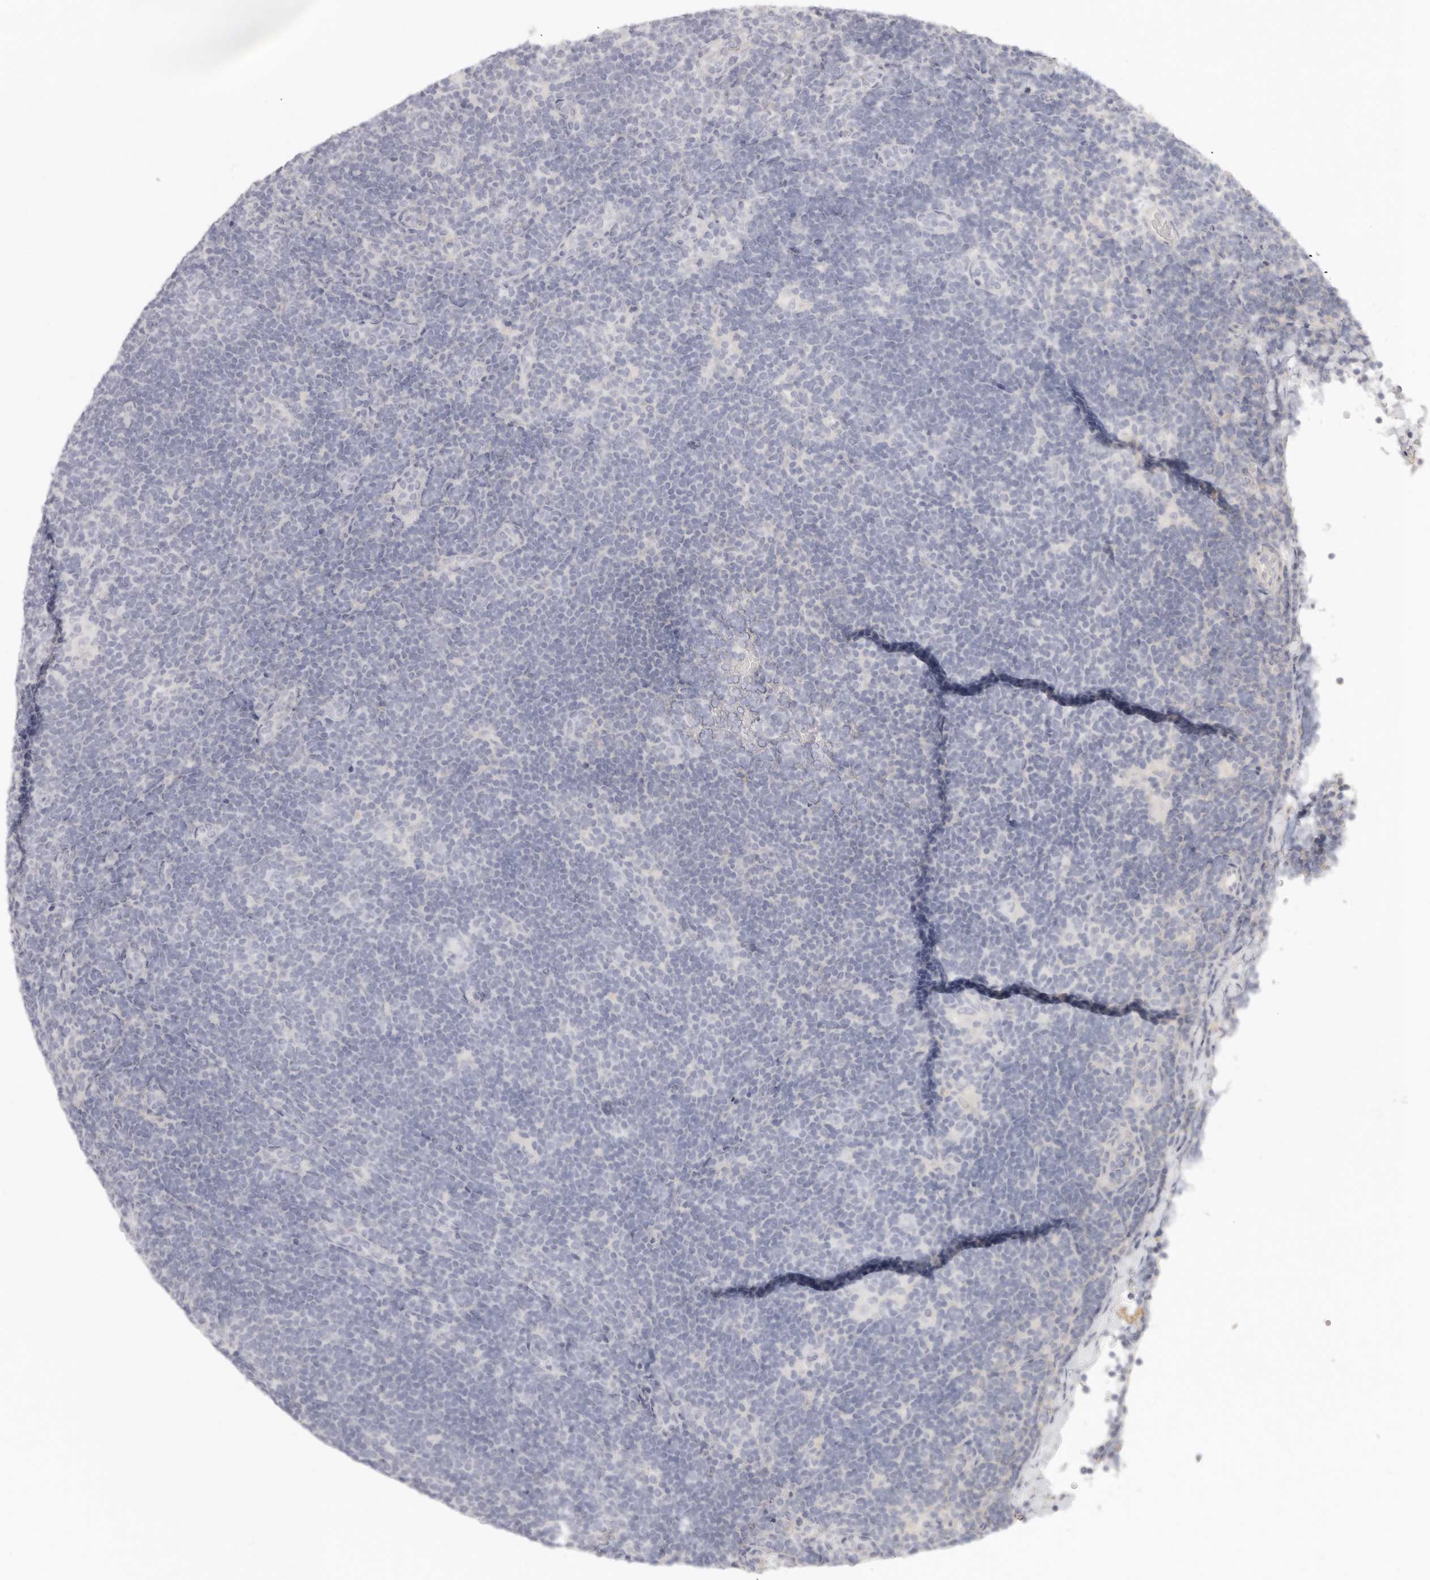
{"staining": {"intensity": "negative", "quantity": "none", "location": "none"}, "tissue": "lymphoma", "cell_type": "Tumor cells", "image_type": "cancer", "snomed": [{"axis": "morphology", "description": "Hodgkin's disease, NOS"}, {"axis": "topography", "description": "Lymph node"}], "caption": "Immunohistochemistry image of Hodgkin's disease stained for a protein (brown), which shows no positivity in tumor cells.", "gene": "RXFP1", "patient": {"sex": "female", "age": 57}}